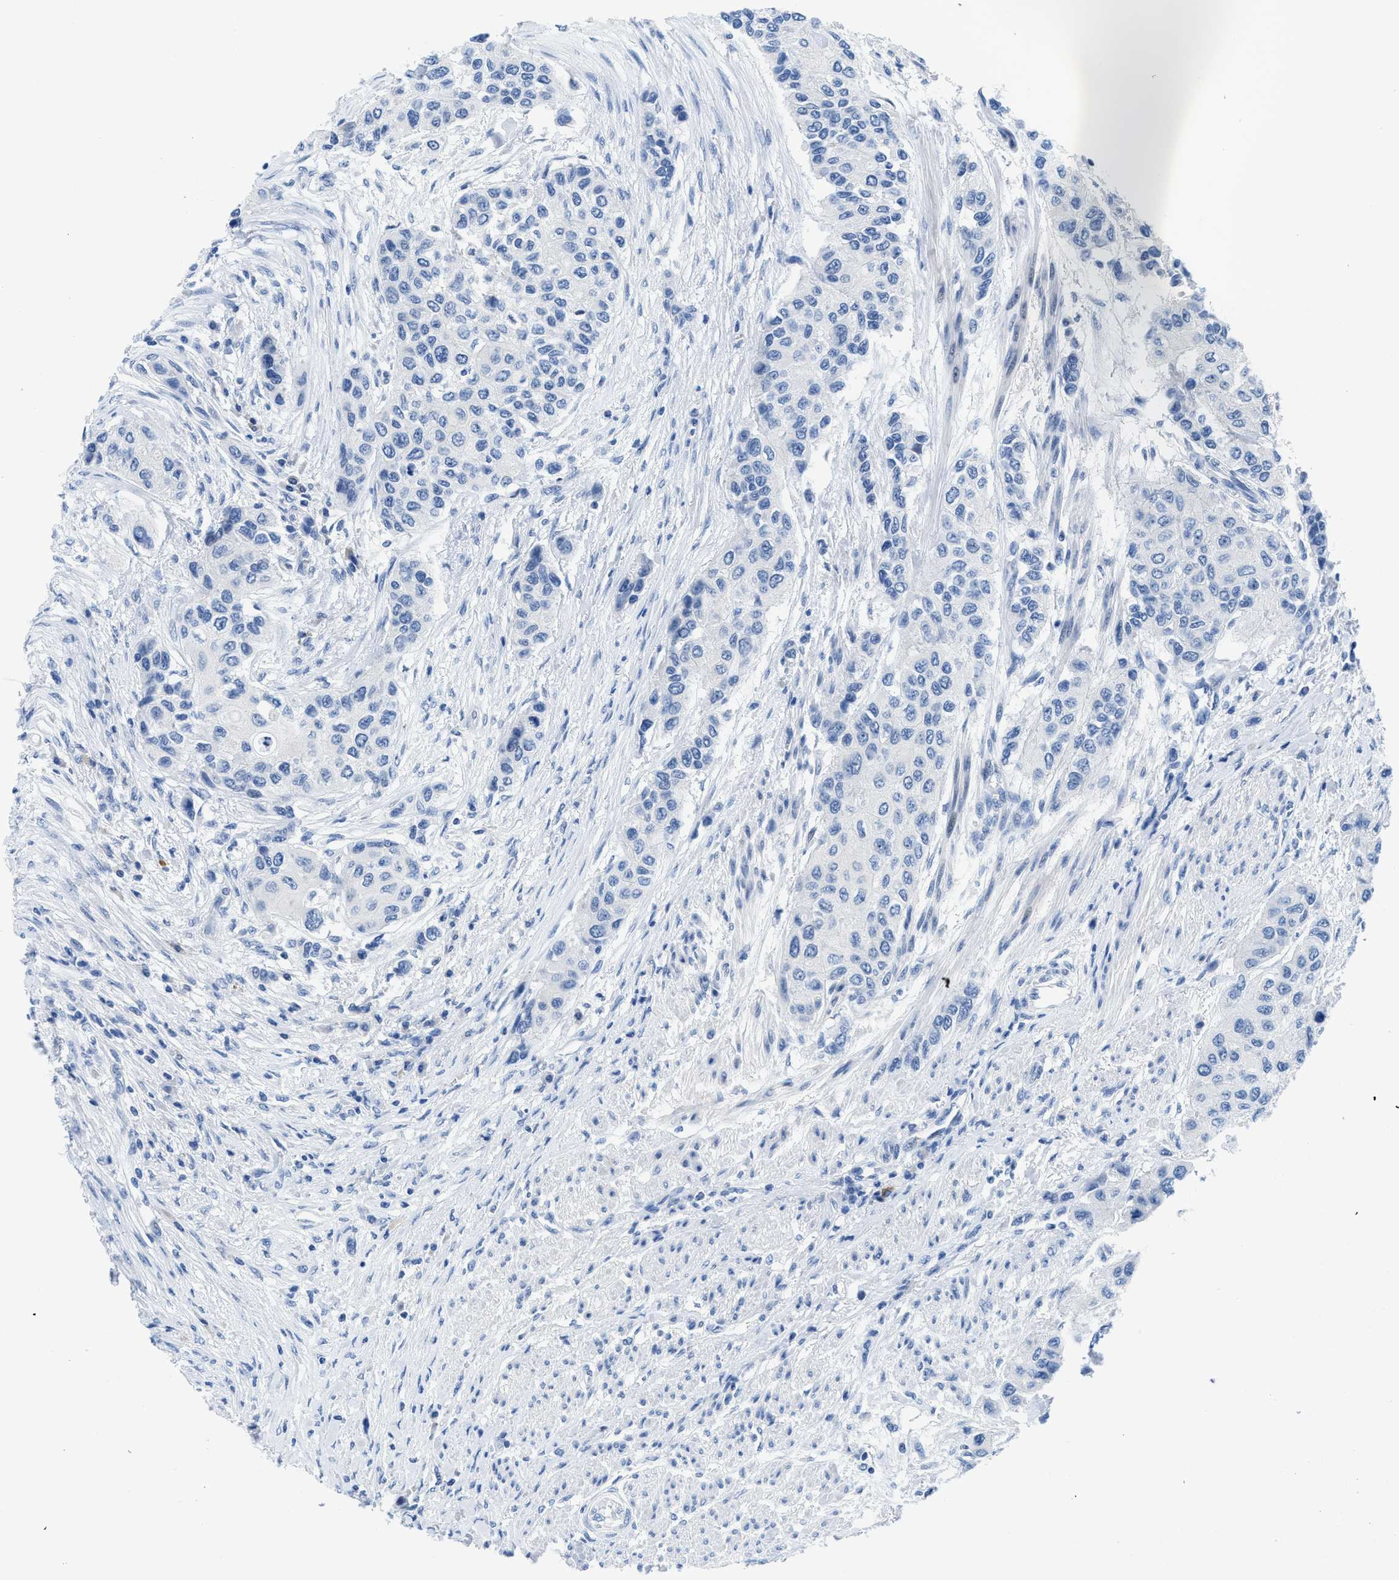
{"staining": {"intensity": "negative", "quantity": "none", "location": "none"}, "tissue": "urothelial cancer", "cell_type": "Tumor cells", "image_type": "cancer", "snomed": [{"axis": "morphology", "description": "Urothelial carcinoma, High grade"}, {"axis": "topography", "description": "Urinary bladder"}], "caption": "Immunohistochemical staining of human urothelial cancer demonstrates no significant positivity in tumor cells.", "gene": "MBL2", "patient": {"sex": "female", "age": 56}}